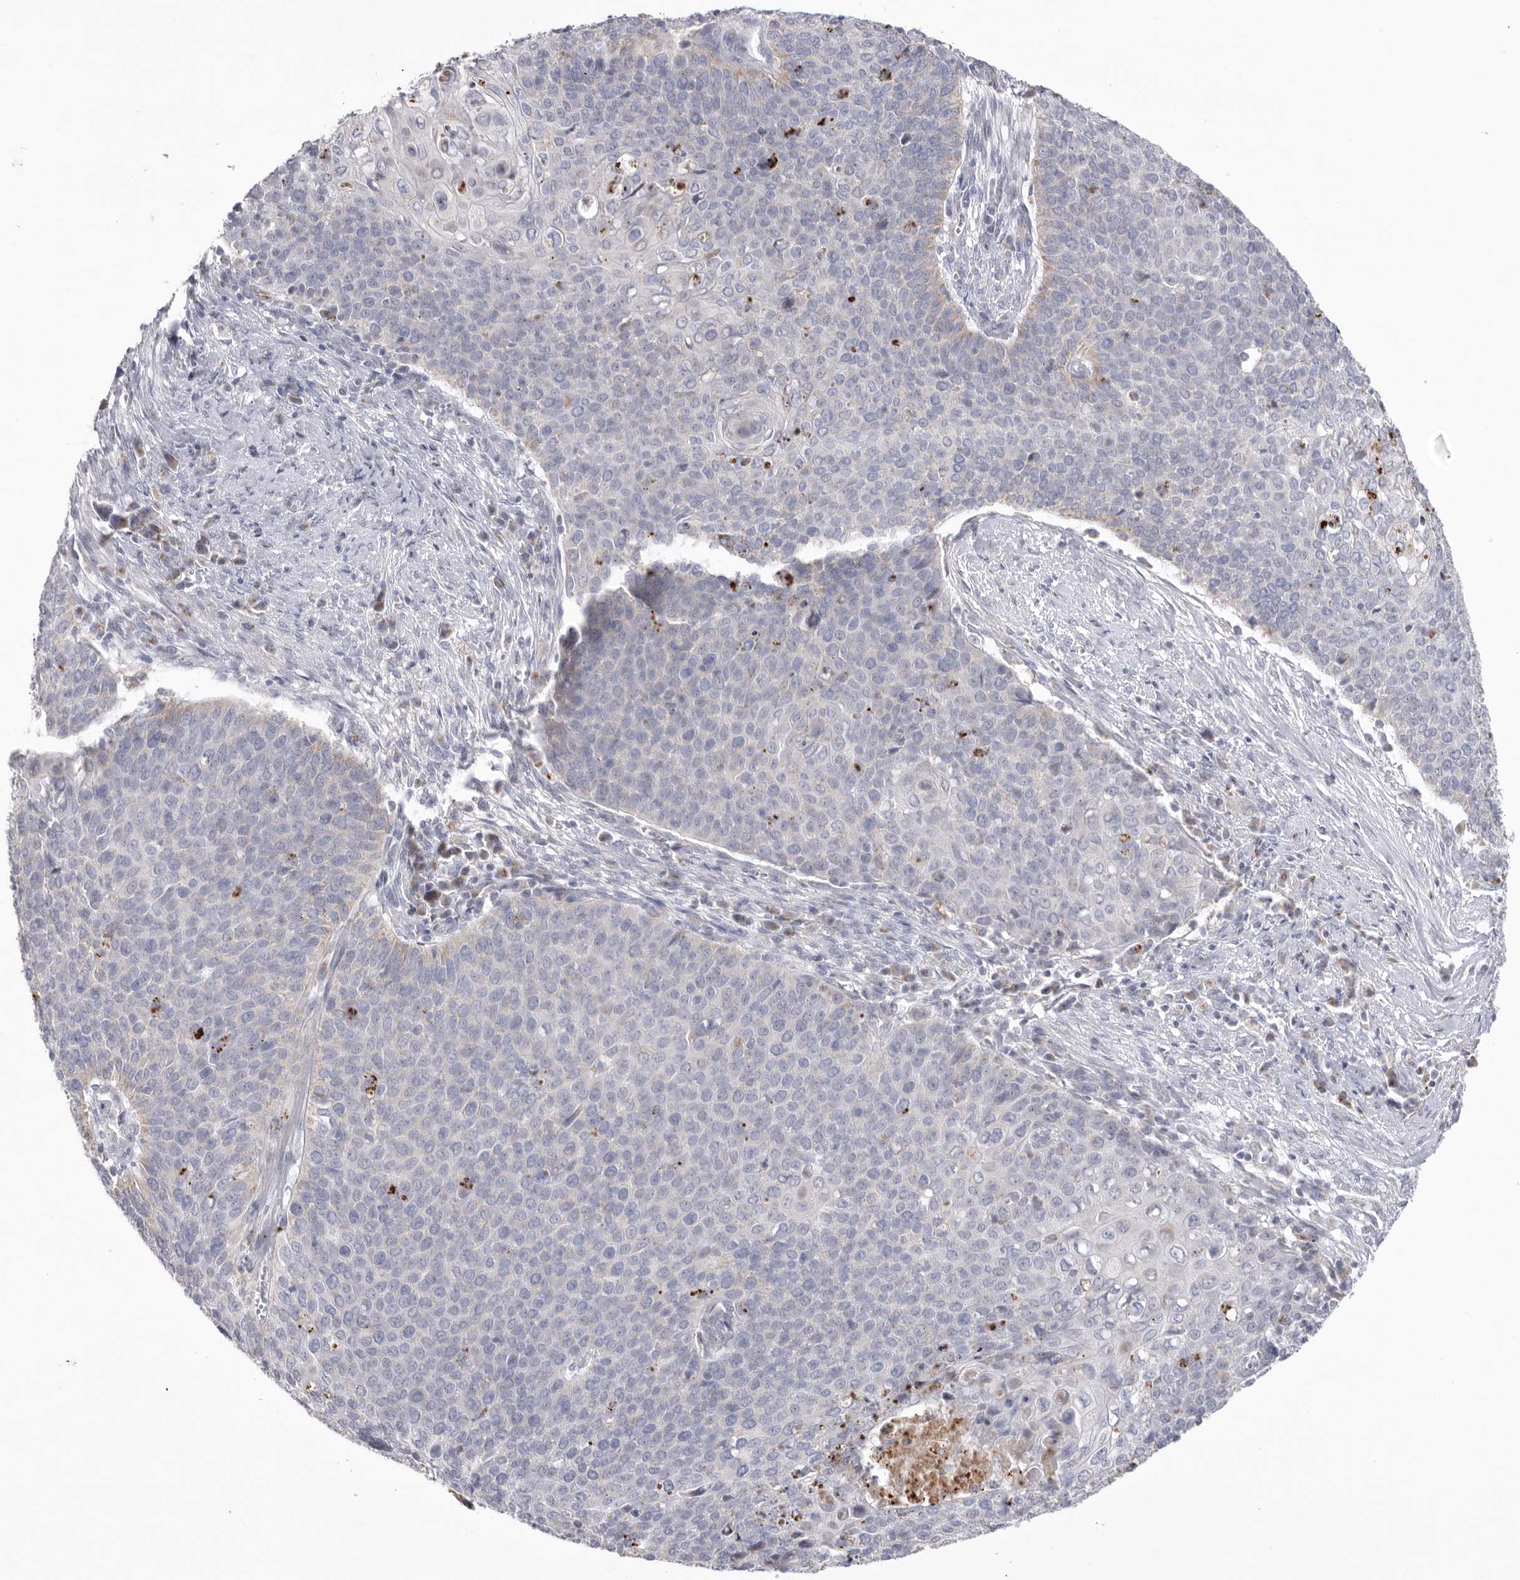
{"staining": {"intensity": "negative", "quantity": "none", "location": "none"}, "tissue": "cervical cancer", "cell_type": "Tumor cells", "image_type": "cancer", "snomed": [{"axis": "morphology", "description": "Squamous cell carcinoma, NOS"}, {"axis": "topography", "description": "Cervix"}], "caption": "Protein analysis of cervical cancer (squamous cell carcinoma) shows no significant staining in tumor cells. (DAB IHC visualized using brightfield microscopy, high magnification).", "gene": "VDAC3", "patient": {"sex": "female", "age": 39}}